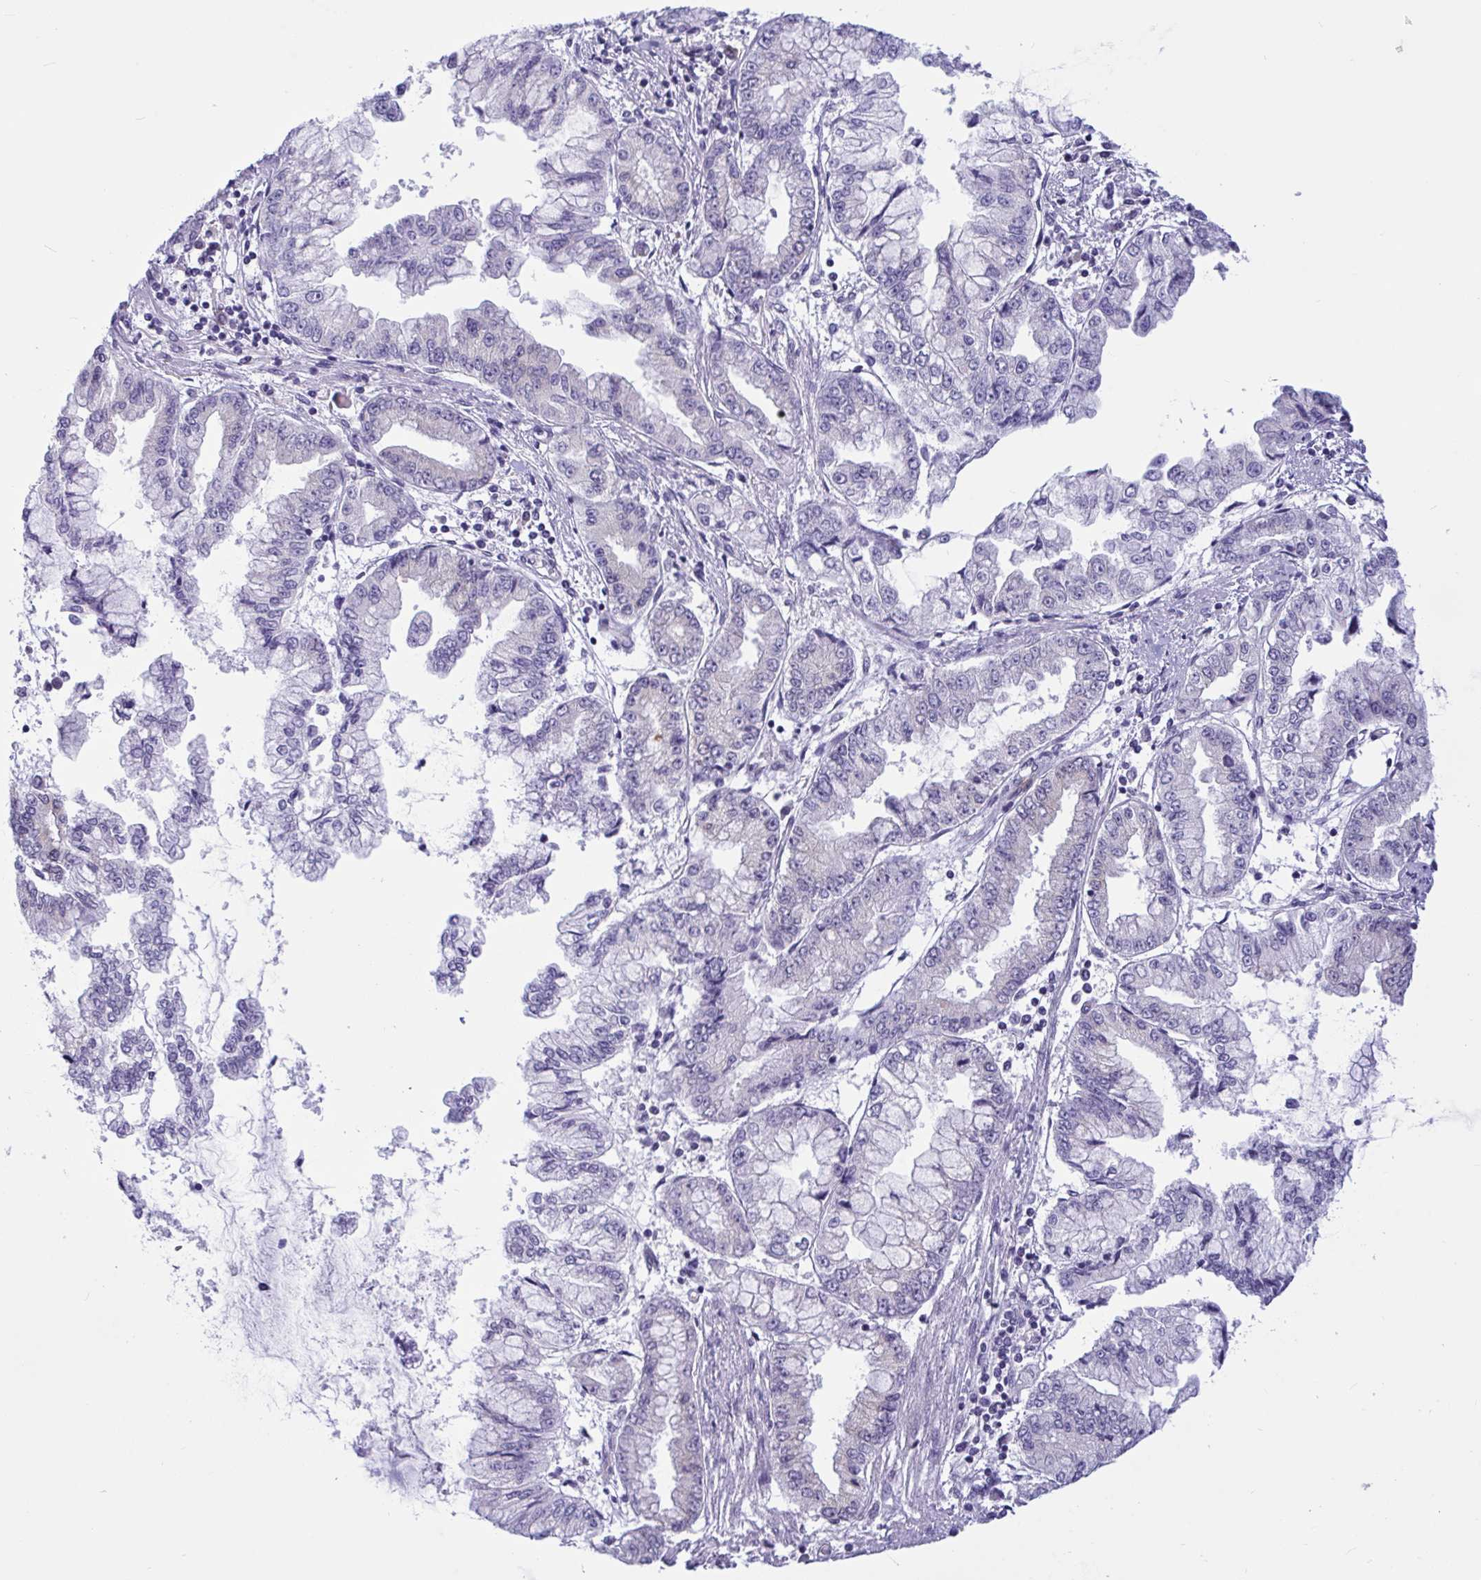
{"staining": {"intensity": "negative", "quantity": "none", "location": "none"}, "tissue": "stomach cancer", "cell_type": "Tumor cells", "image_type": "cancer", "snomed": [{"axis": "morphology", "description": "Adenocarcinoma, NOS"}, {"axis": "topography", "description": "Stomach, upper"}], "caption": "The histopathology image displays no staining of tumor cells in stomach cancer (adenocarcinoma). The staining is performed using DAB brown chromogen with nuclei counter-stained in using hematoxylin.", "gene": "CAMLG", "patient": {"sex": "female", "age": 74}}